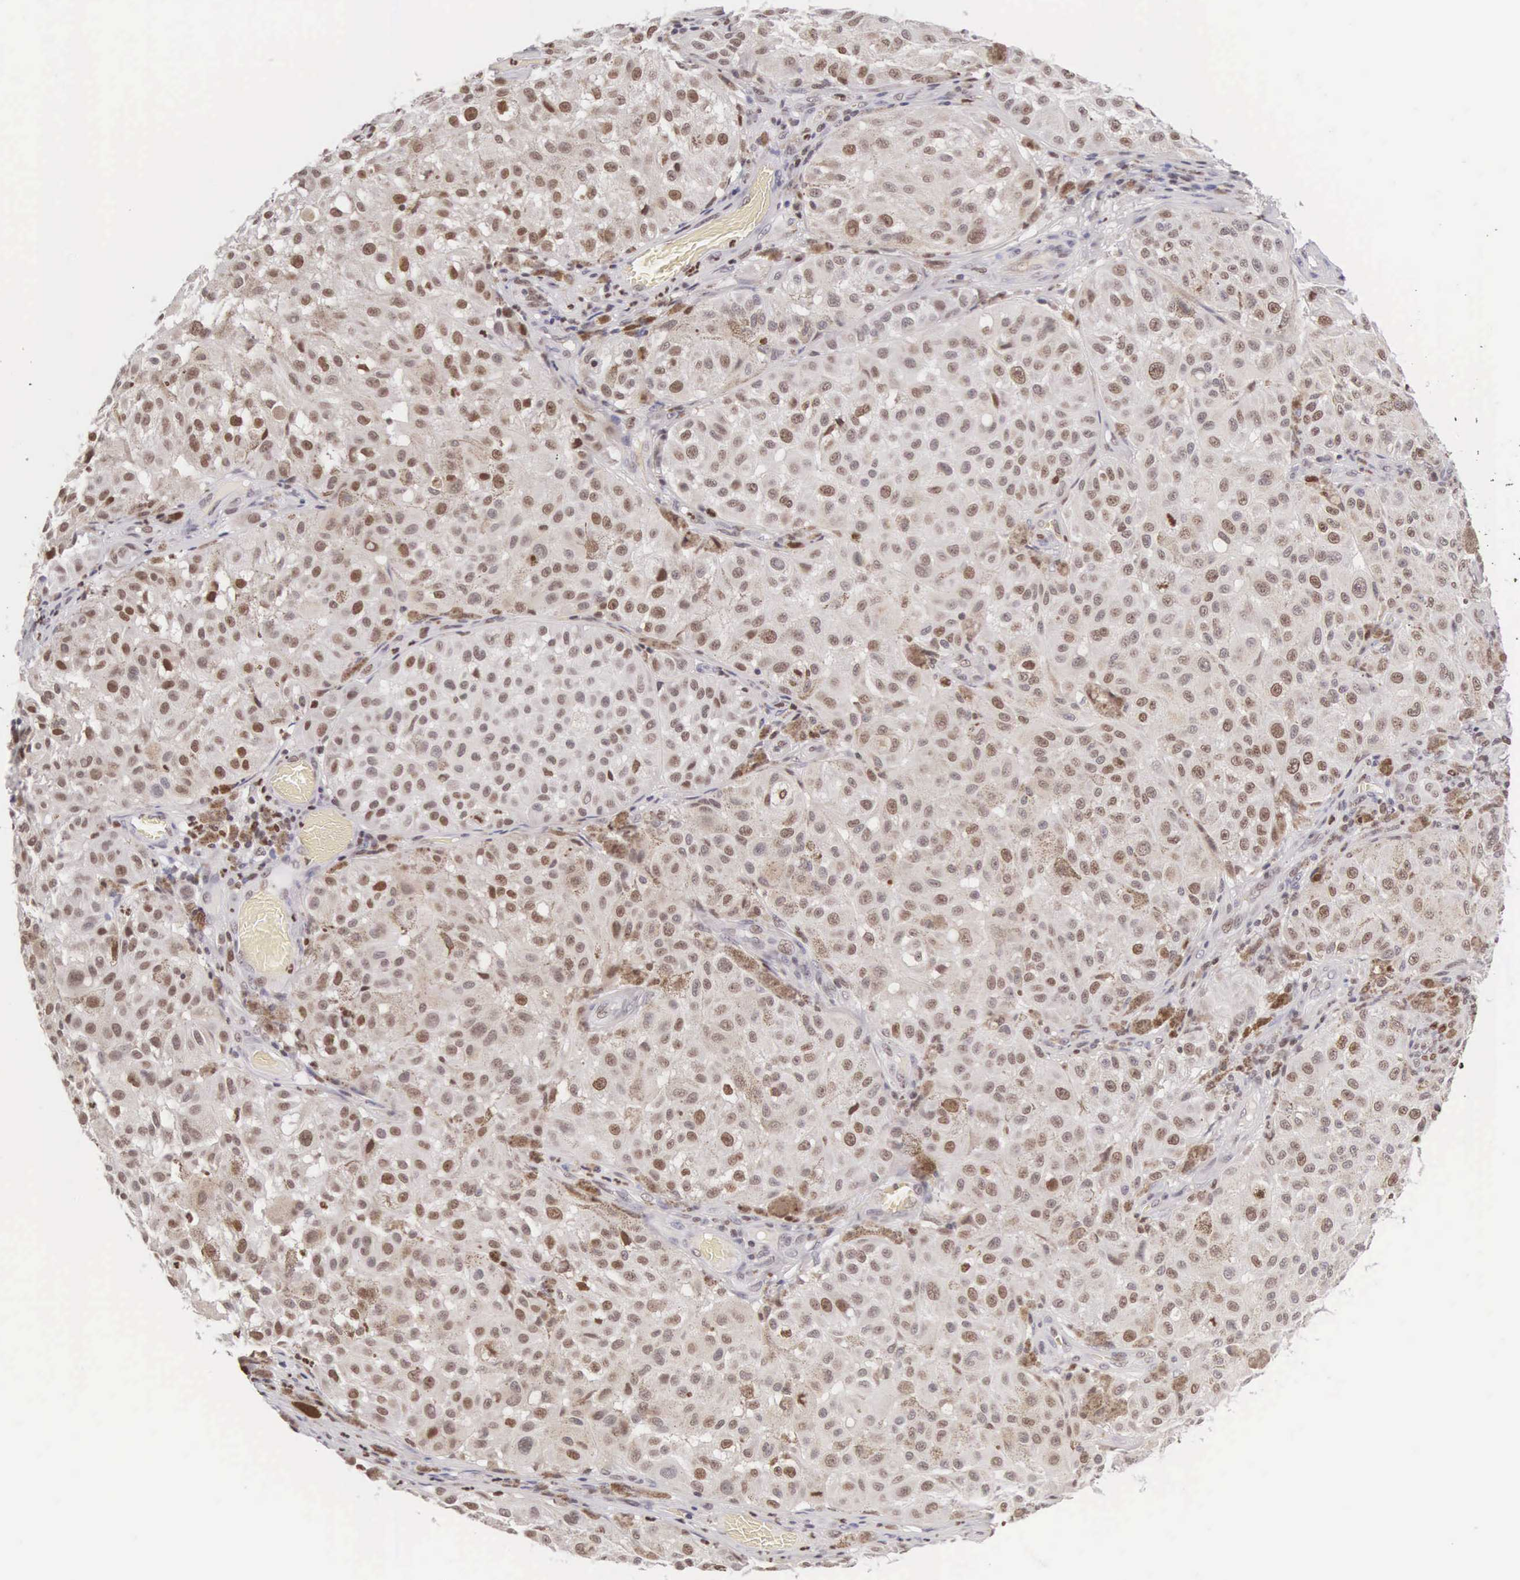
{"staining": {"intensity": "moderate", "quantity": ">75%", "location": "nuclear"}, "tissue": "melanoma", "cell_type": "Tumor cells", "image_type": "cancer", "snomed": [{"axis": "morphology", "description": "Malignant melanoma, NOS"}, {"axis": "topography", "description": "Skin"}], "caption": "An immunohistochemistry micrograph of neoplastic tissue is shown. Protein staining in brown labels moderate nuclear positivity in malignant melanoma within tumor cells.", "gene": "VRK1", "patient": {"sex": "female", "age": 64}}